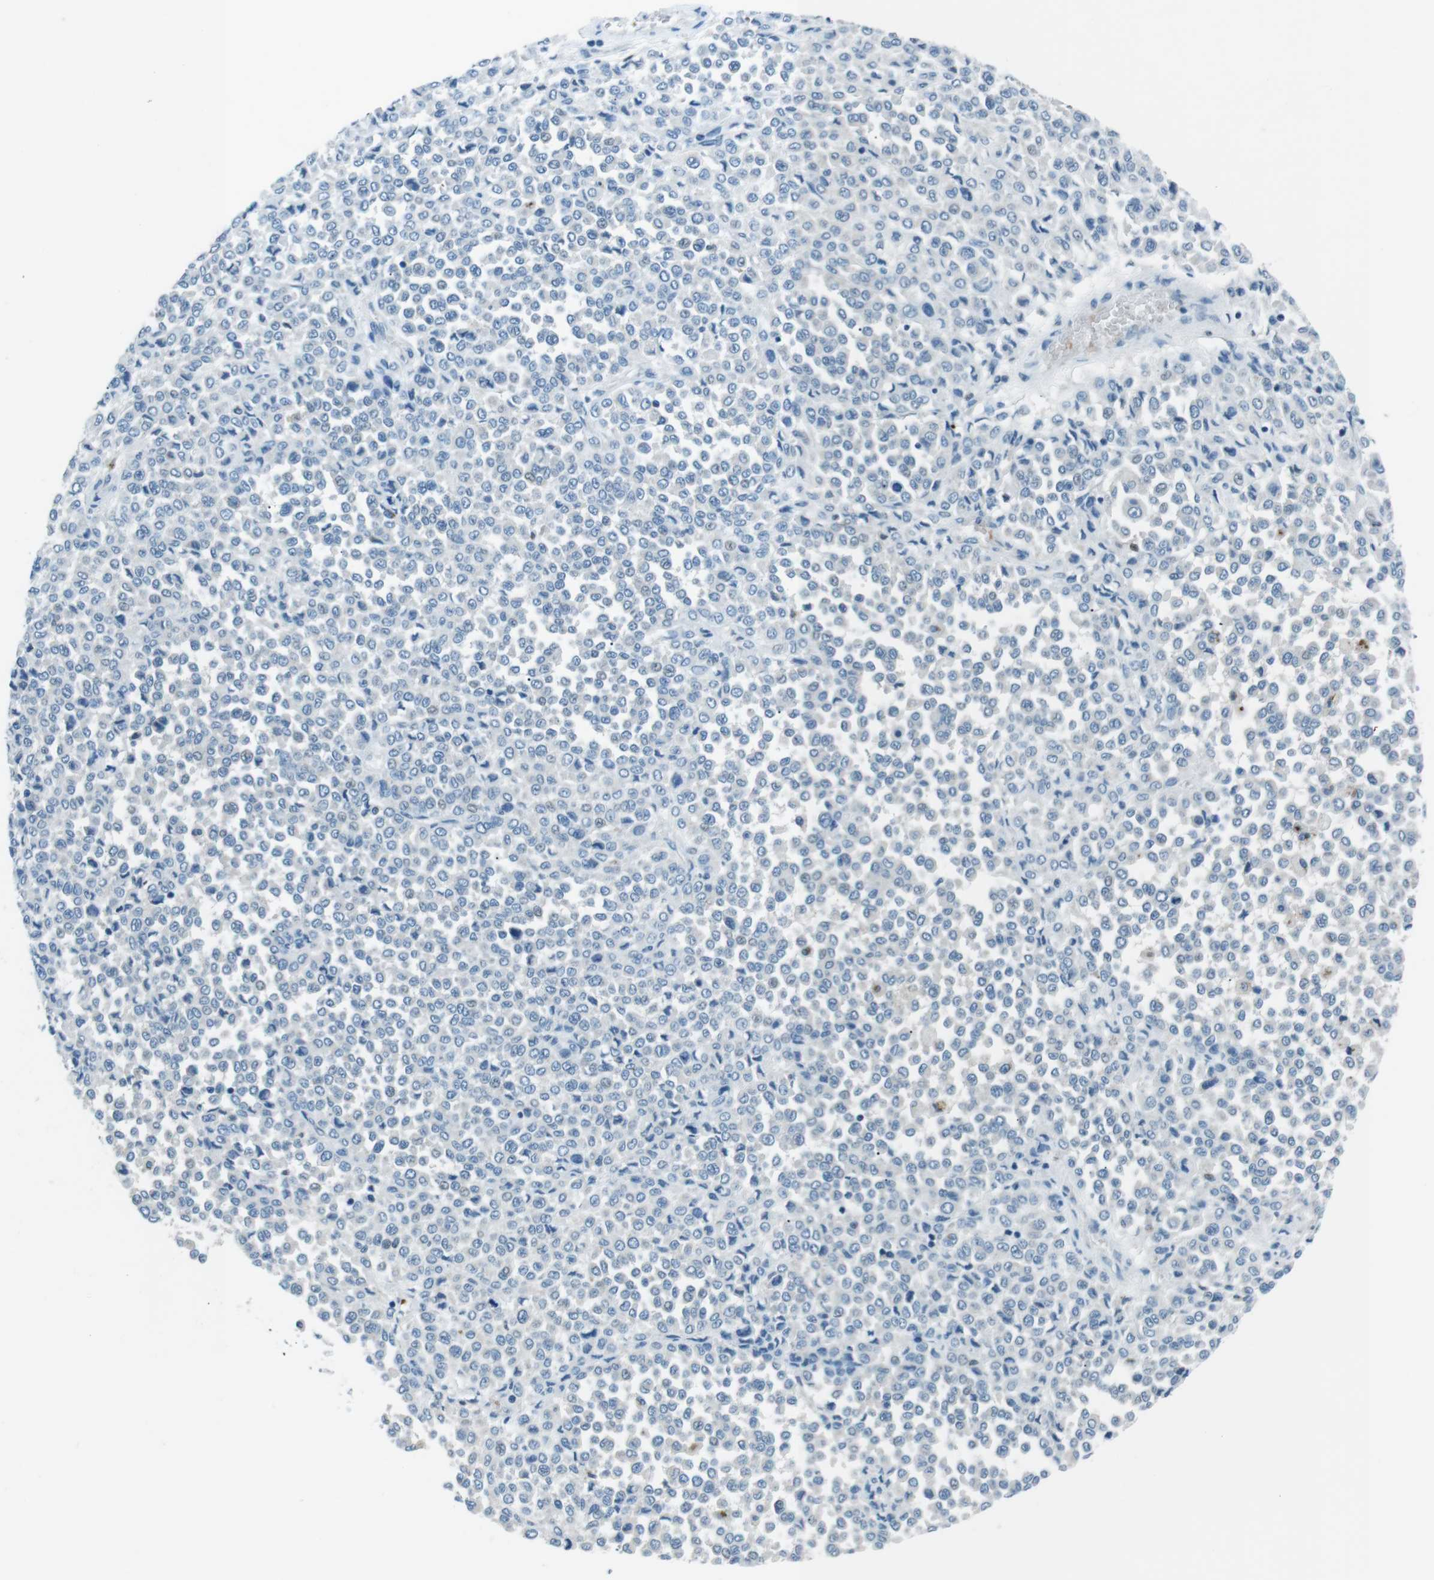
{"staining": {"intensity": "negative", "quantity": "none", "location": "none"}, "tissue": "melanoma", "cell_type": "Tumor cells", "image_type": "cancer", "snomed": [{"axis": "morphology", "description": "Malignant melanoma, Metastatic site"}, {"axis": "topography", "description": "Pancreas"}], "caption": "This photomicrograph is of melanoma stained with immunohistochemistry (IHC) to label a protein in brown with the nuclei are counter-stained blue. There is no positivity in tumor cells.", "gene": "ST6GAL1", "patient": {"sex": "female", "age": 30}}